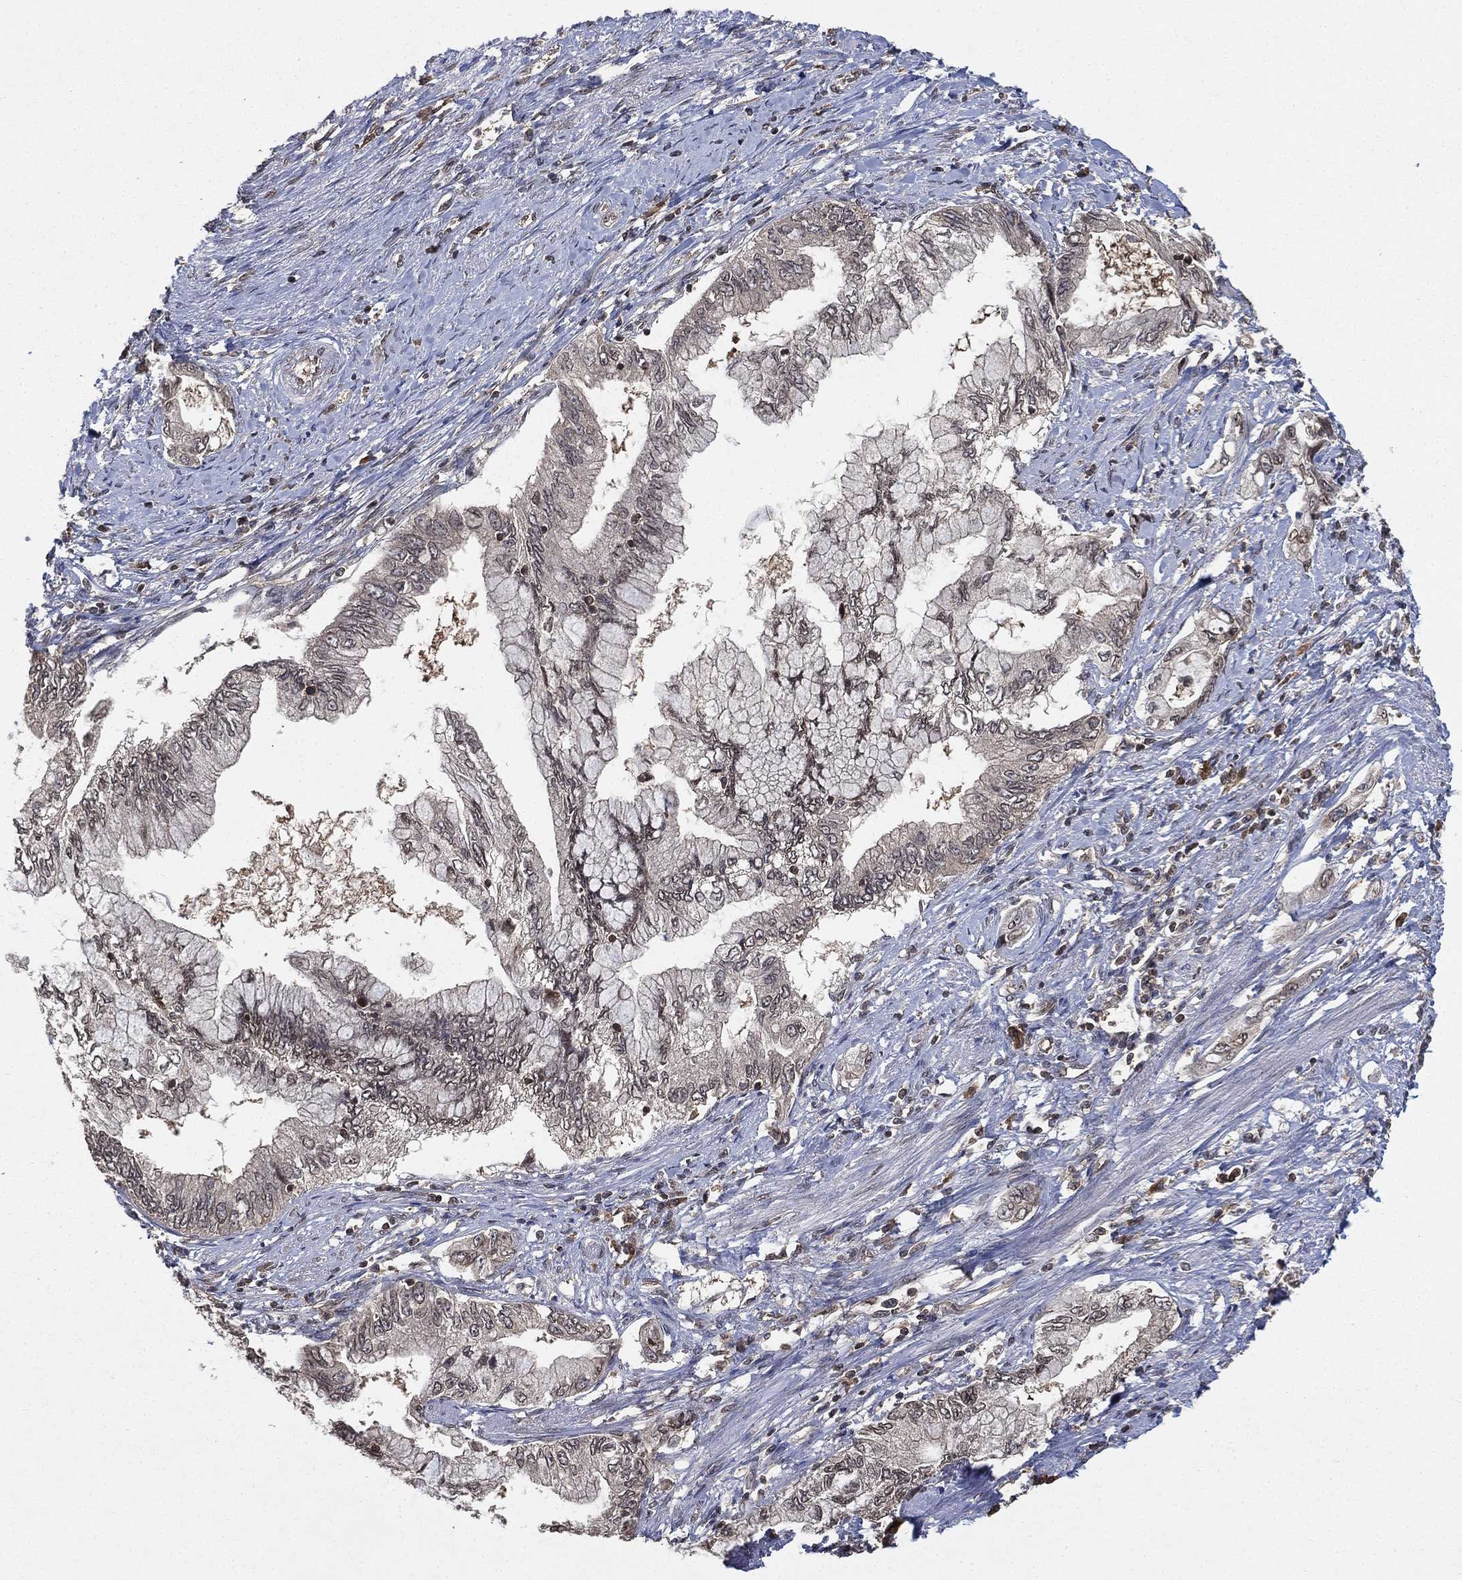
{"staining": {"intensity": "negative", "quantity": "none", "location": "none"}, "tissue": "pancreatic cancer", "cell_type": "Tumor cells", "image_type": "cancer", "snomed": [{"axis": "morphology", "description": "Adenocarcinoma, NOS"}, {"axis": "topography", "description": "Pancreas"}], "caption": "Tumor cells show no significant positivity in pancreatic cancer. (DAB immunohistochemistry (IHC) visualized using brightfield microscopy, high magnification).", "gene": "UBA5", "patient": {"sex": "female", "age": 73}}